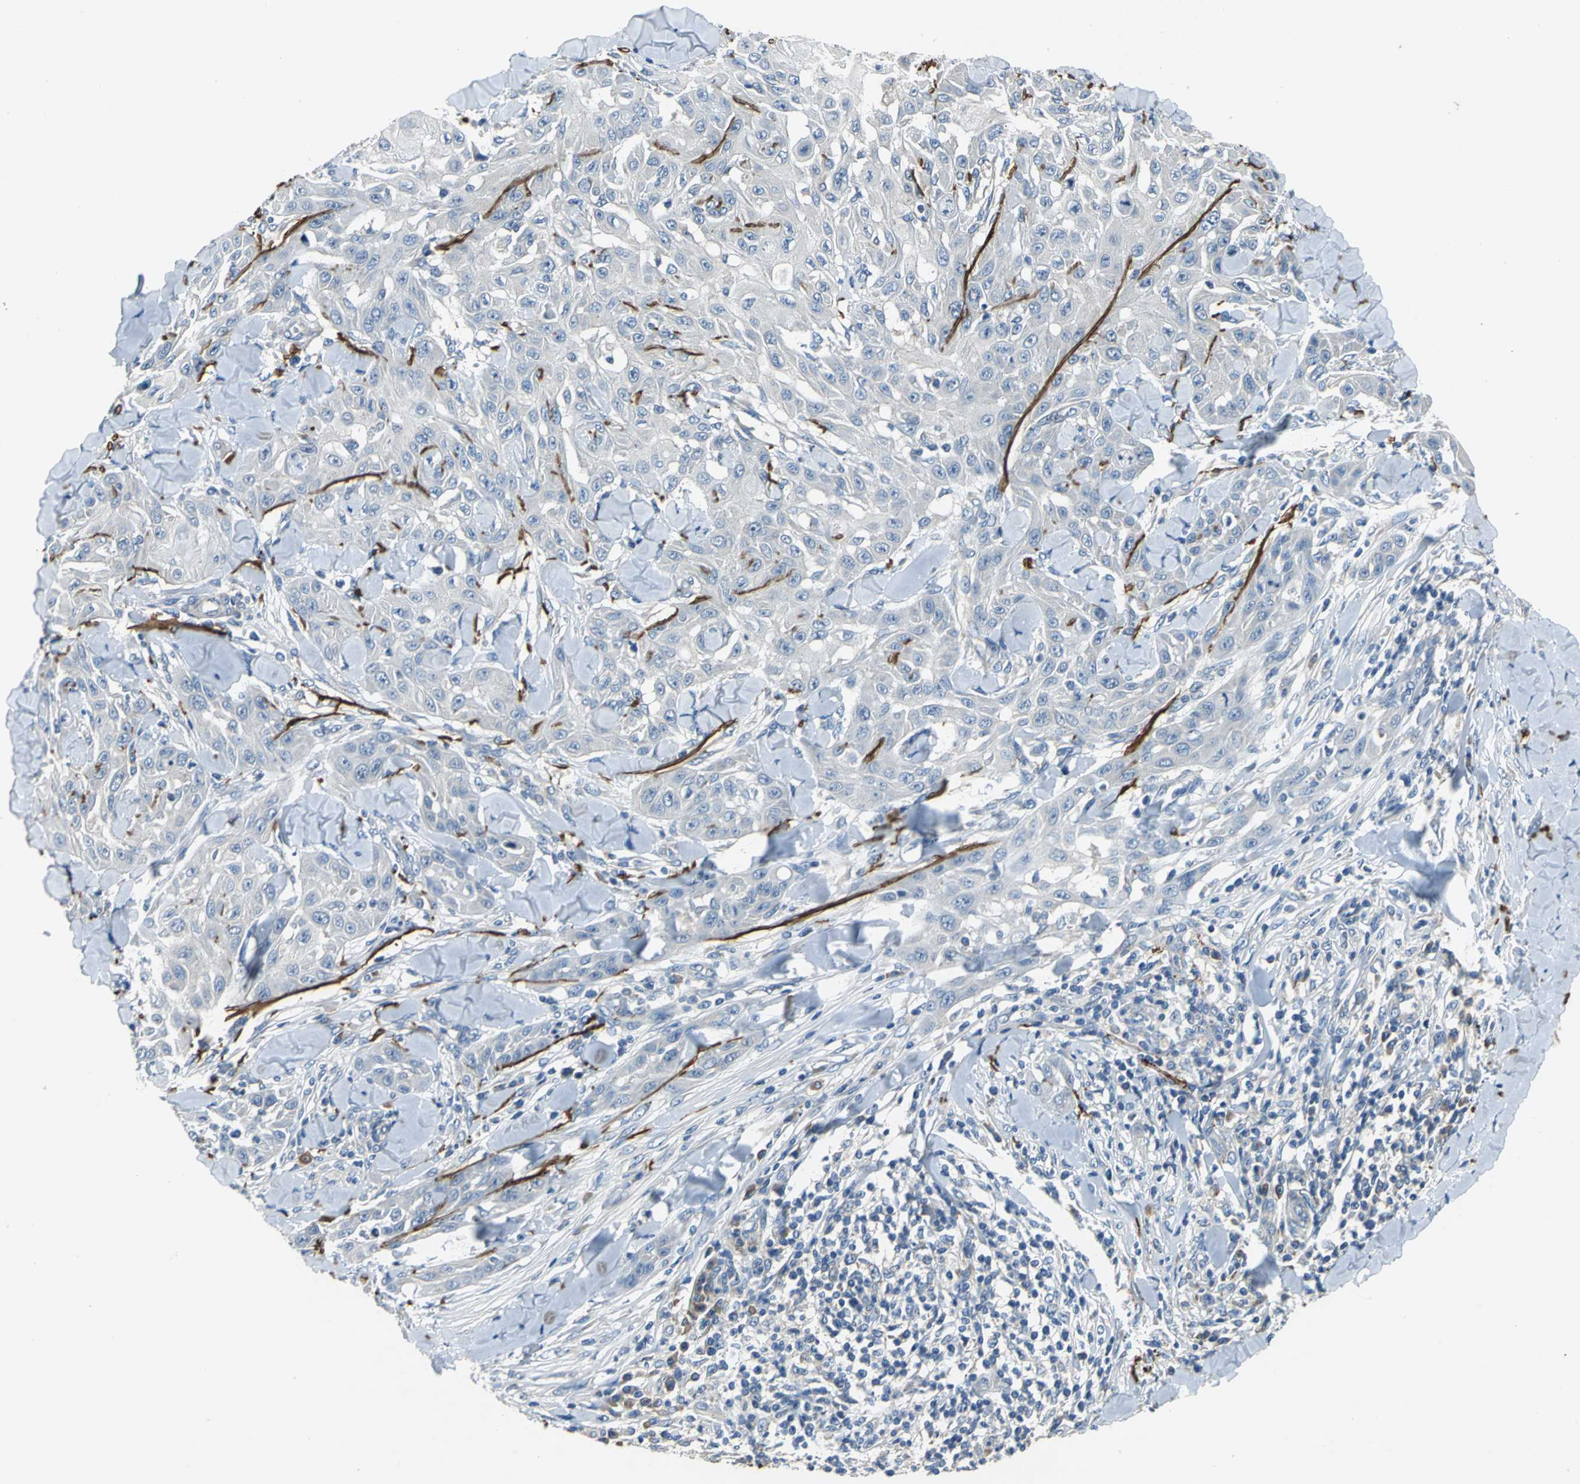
{"staining": {"intensity": "negative", "quantity": "none", "location": "none"}, "tissue": "skin cancer", "cell_type": "Tumor cells", "image_type": "cancer", "snomed": [{"axis": "morphology", "description": "Squamous cell carcinoma, NOS"}, {"axis": "topography", "description": "Skin"}], "caption": "The histopathology image shows no staining of tumor cells in skin squamous cell carcinoma. (Brightfield microscopy of DAB (3,3'-diaminobenzidine) IHC at high magnification).", "gene": "SLC16A7", "patient": {"sex": "male", "age": 24}}